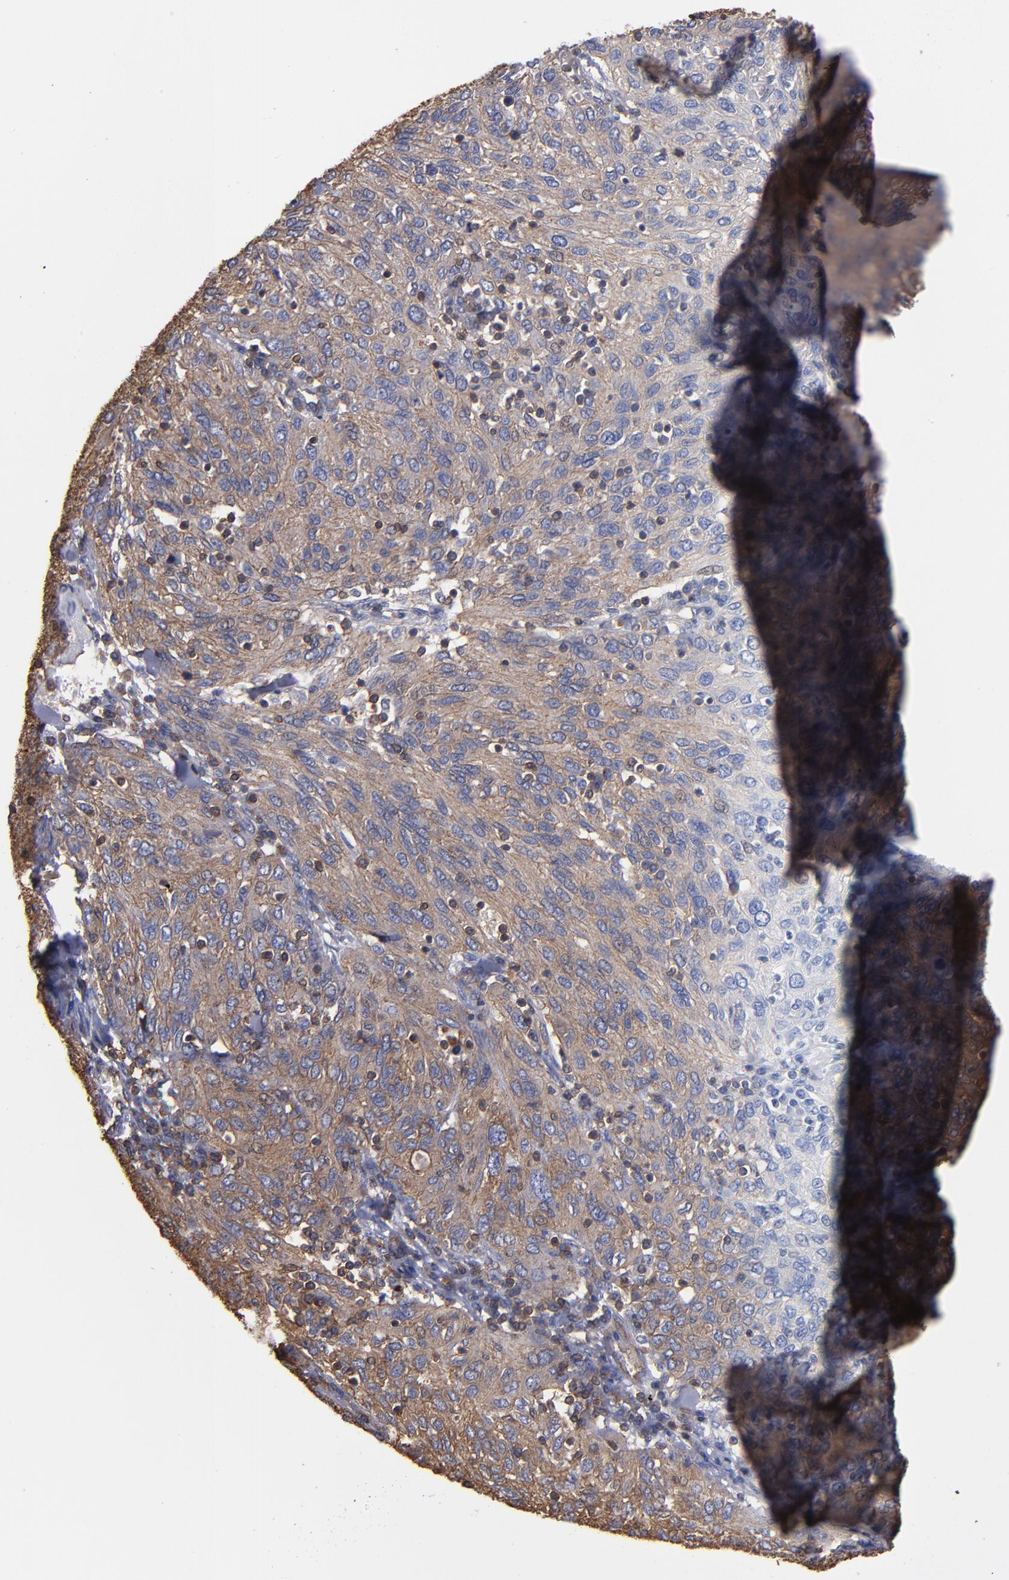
{"staining": {"intensity": "moderate", "quantity": ">75%", "location": "cytoplasmic/membranous"}, "tissue": "ovarian cancer", "cell_type": "Tumor cells", "image_type": "cancer", "snomed": [{"axis": "morphology", "description": "Carcinoma, endometroid"}, {"axis": "topography", "description": "Ovary"}], "caption": "Brown immunohistochemical staining in human endometroid carcinoma (ovarian) demonstrates moderate cytoplasmic/membranous staining in about >75% of tumor cells.", "gene": "ACTN4", "patient": {"sex": "female", "age": 50}}